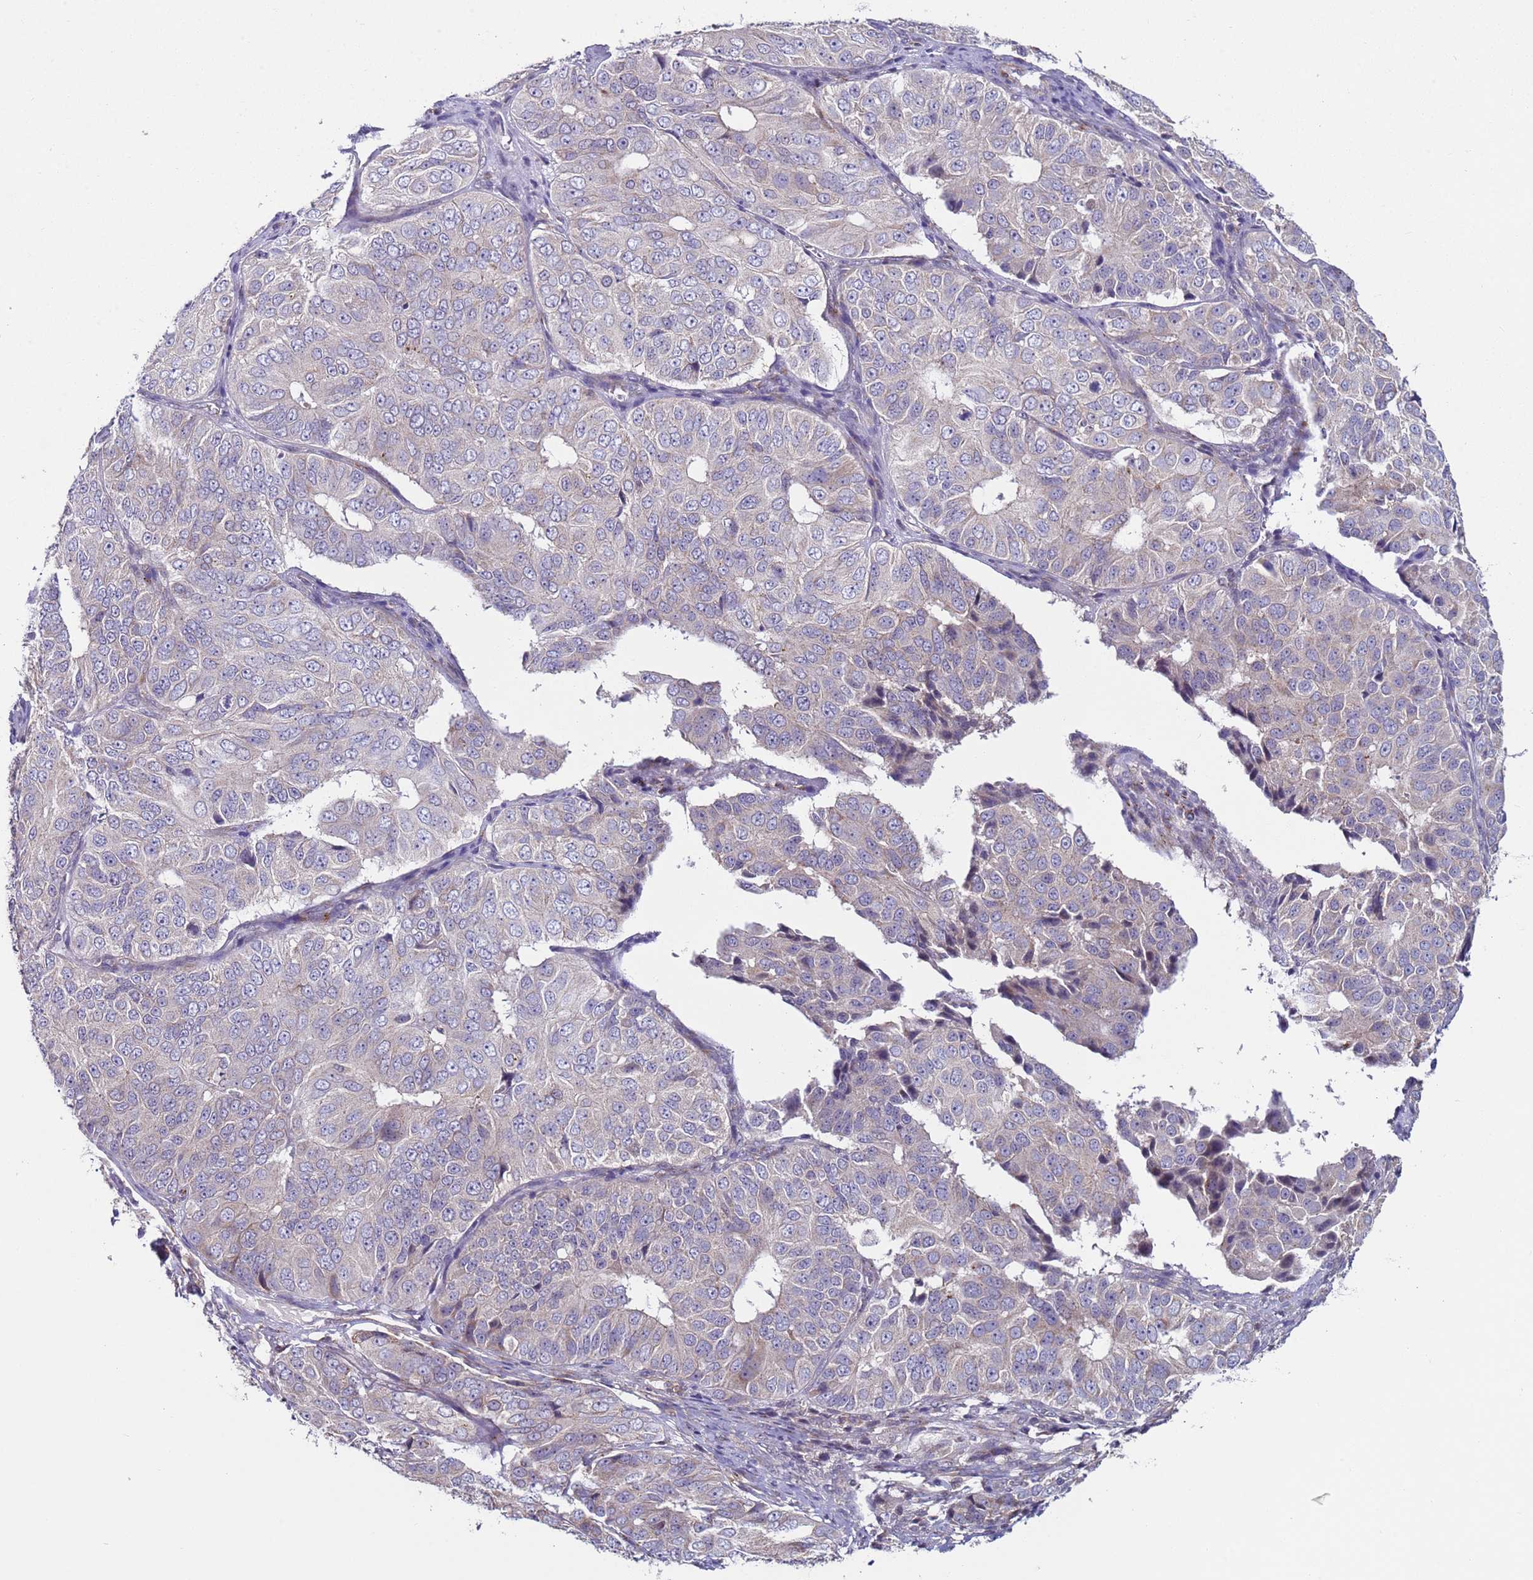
{"staining": {"intensity": "negative", "quantity": "none", "location": "none"}, "tissue": "ovarian cancer", "cell_type": "Tumor cells", "image_type": "cancer", "snomed": [{"axis": "morphology", "description": "Carcinoma, endometroid"}, {"axis": "topography", "description": "Ovary"}], "caption": "Immunohistochemistry photomicrograph of endometroid carcinoma (ovarian) stained for a protein (brown), which reveals no positivity in tumor cells.", "gene": "SNAPC4", "patient": {"sex": "female", "age": 51}}